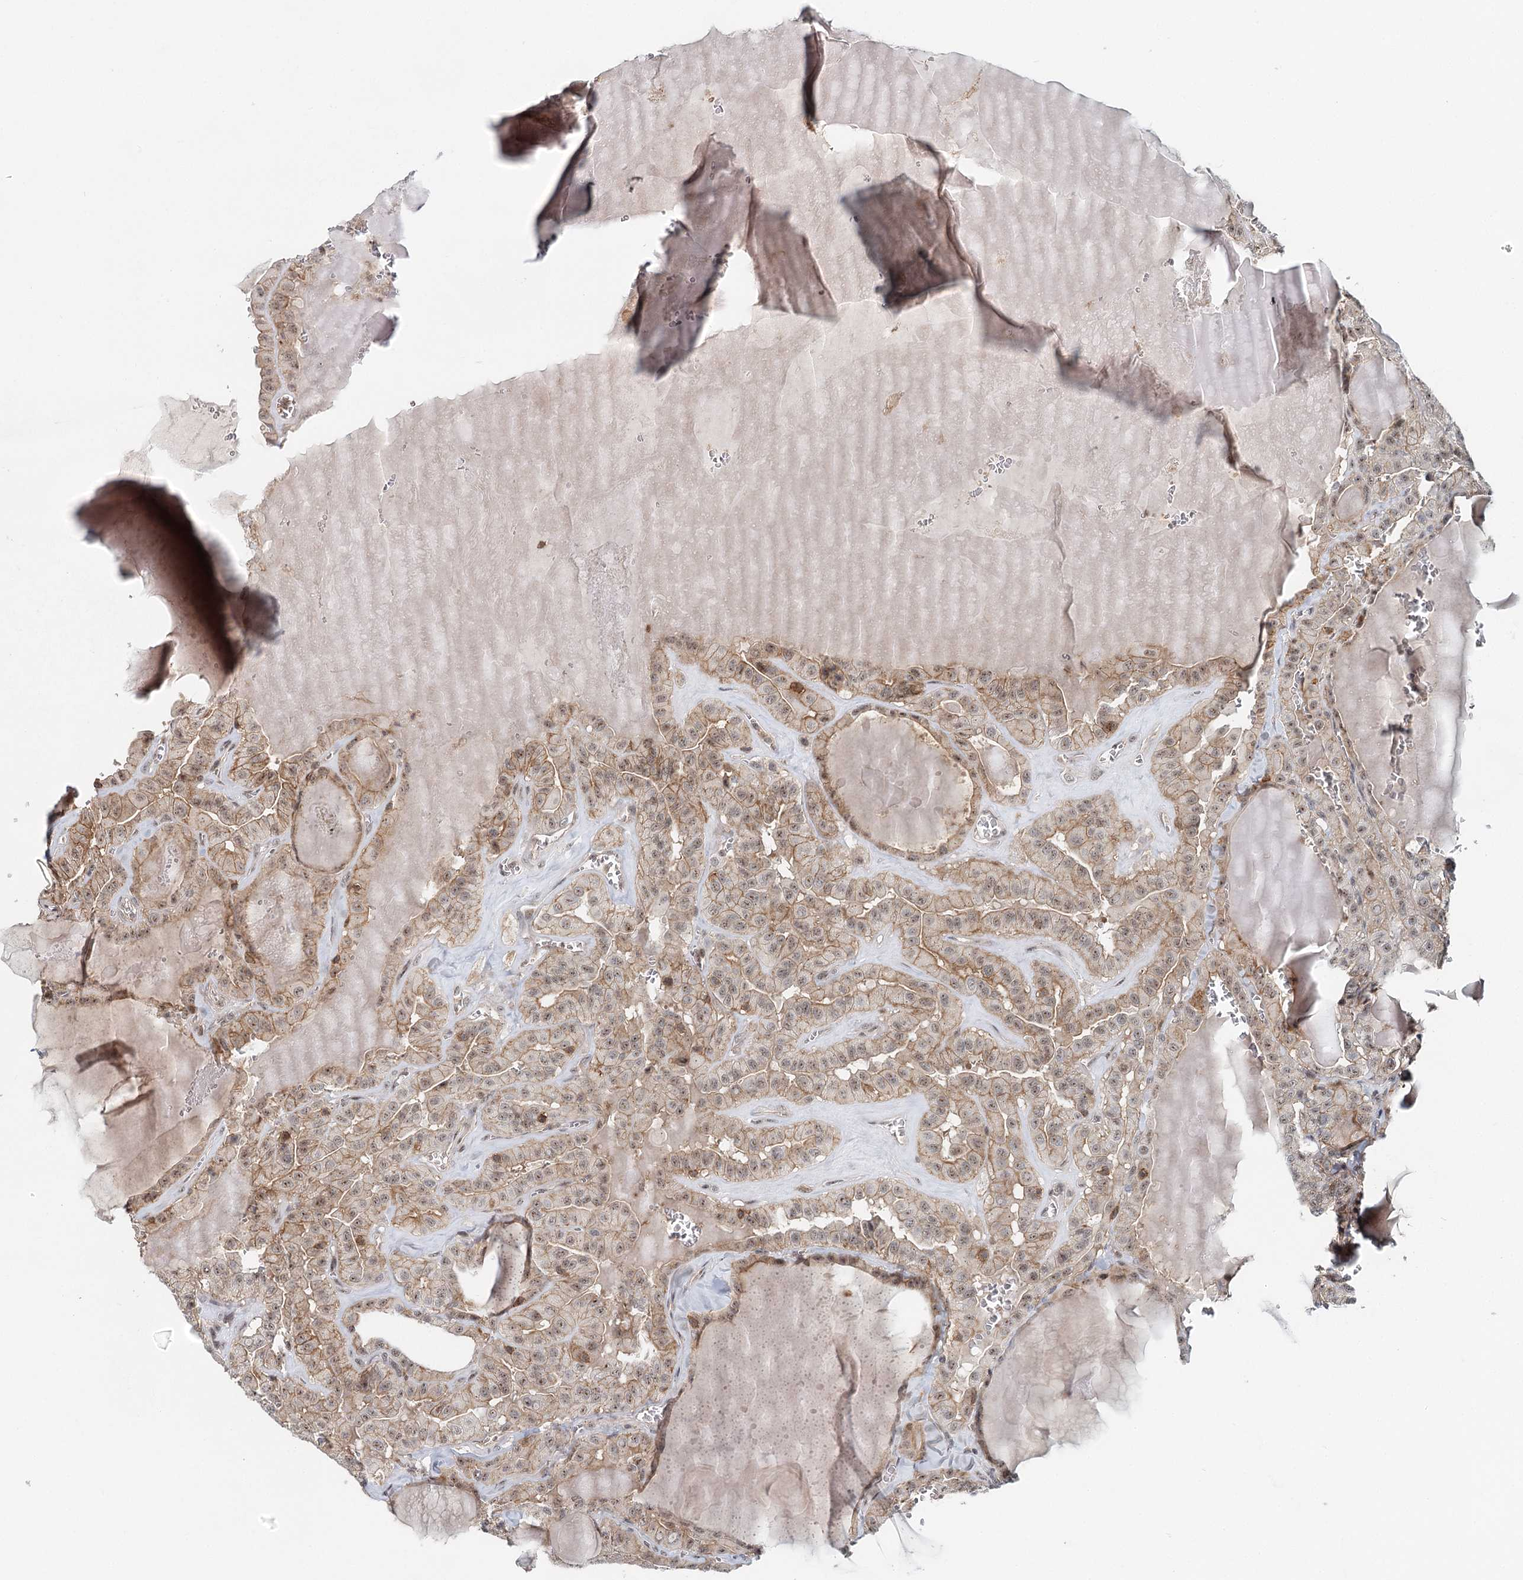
{"staining": {"intensity": "weak", "quantity": ">75%", "location": "cytoplasmic/membranous,nuclear"}, "tissue": "thyroid cancer", "cell_type": "Tumor cells", "image_type": "cancer", "snomed": [{"axis": "morphology", "description": "Papillary adenocarcinoma, NOS"}, {"axis": "topography", "description": "Thyroid gland"}], "caption": "High-magnification brightfield microscopy of thyroid papillary adenocarcinoma stained with DAB (brown) and counterstained with hematoxylin (blue). tumor cells exhibit weak cytoplasmic/membranous and nuclear staining is appreciated in about>75% of cells.", "gene": "CDC42SE2", "patient": {"sex": "male", "age": 52}}